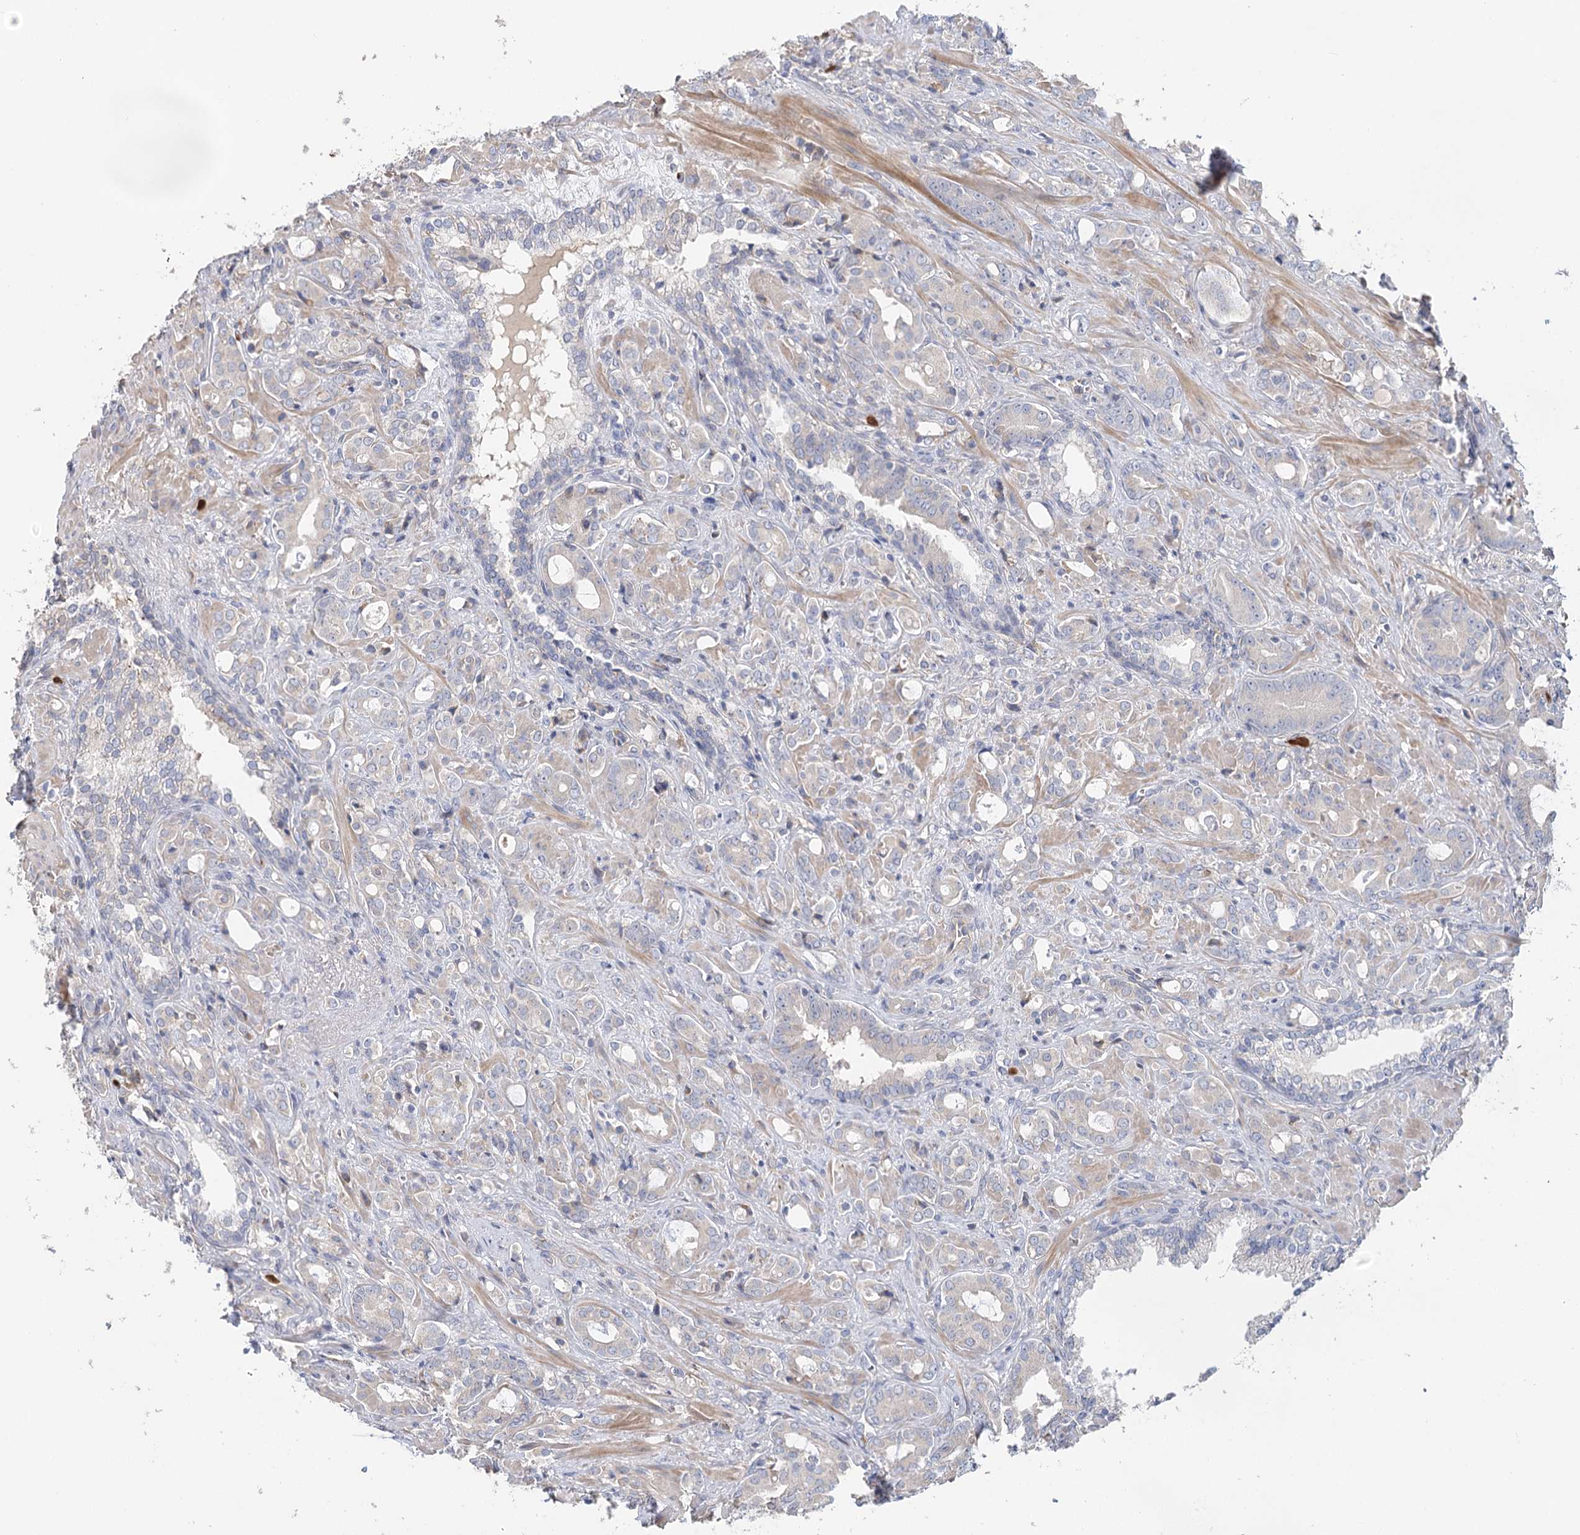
{"staining": {"intensity": "negative", "quantity": "none", "location": "none"}, "tissue": "prostate cancer", "cell_type": "Tumor cells", "image_type": "cancer", "snomed": [{"axis": "morphology", "description": "Adenocarcinoma, High grade"}, {"axis": "topography", "description": "Prostate"}], "caption": "The image reveals no staining of tumor cells in prostate cancer (adenocarcinoma (high-grade)).", "gene": "EPB41L5", "patient": {"sex": "male", "age": 72}}